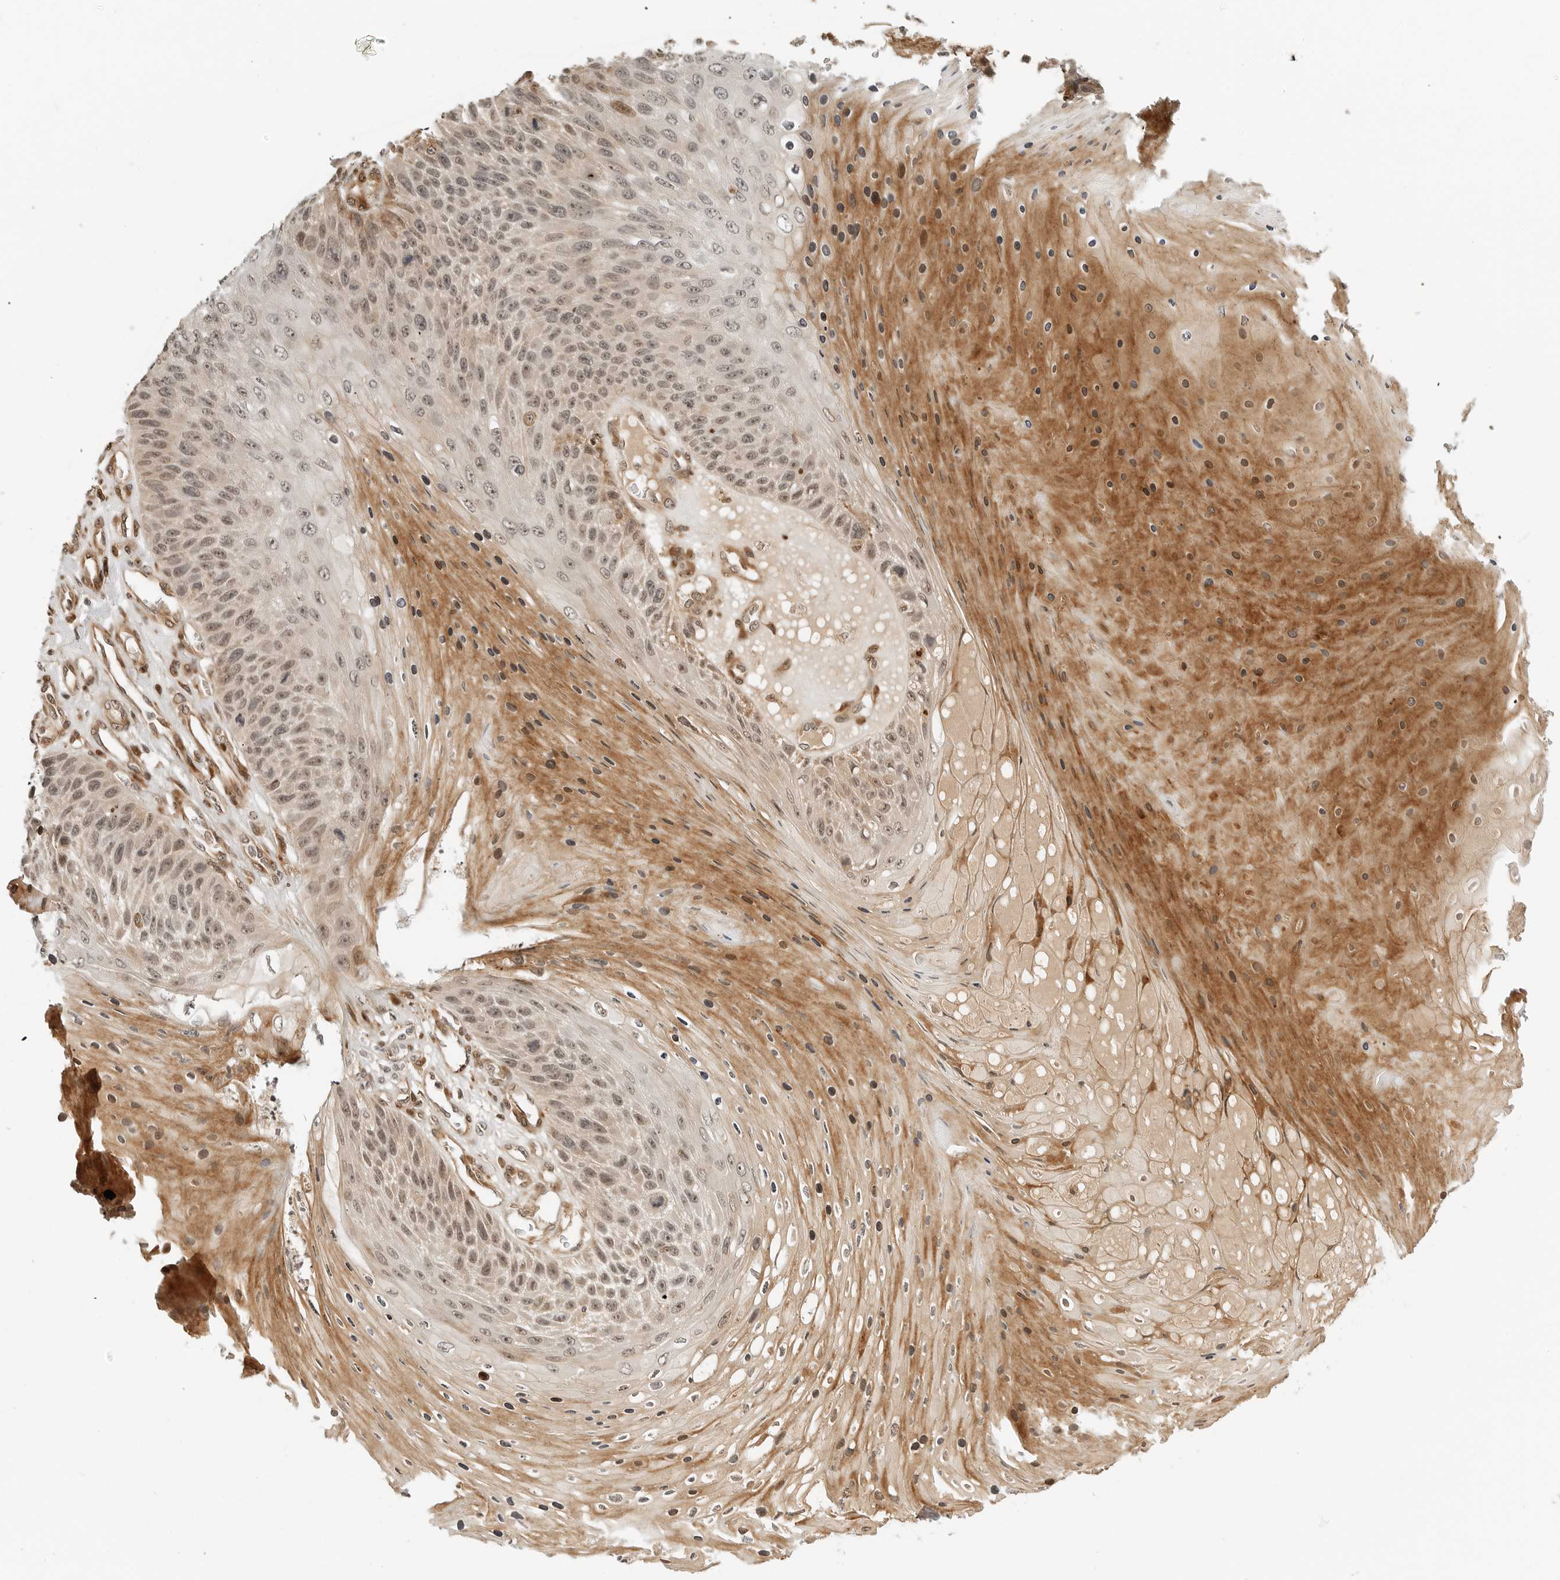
{"staining": {"intensity": "moderate", "quantity": ">75%", "location": "cytoplasmic/membranous,nuclear"}, "tissue": "skin cancer", "cell_type": "Tumor cells", "image_type": "cancer", "snomed": [{"axis": "morphology", "description": "Squamous cell carcinoma, NOS"}, {"axis": "topography", "description": "Skin"}], "caption": "Skin cancer (squamous cell carcinoma) stained with DAB immunohistochemistry (IHC) shows medium levels of moderate cytoplasmic/membranous and nuclear staining in about >75% of tumor cells.", "gene": "GEM", "patient": {"sex": "female", "age": 88}}